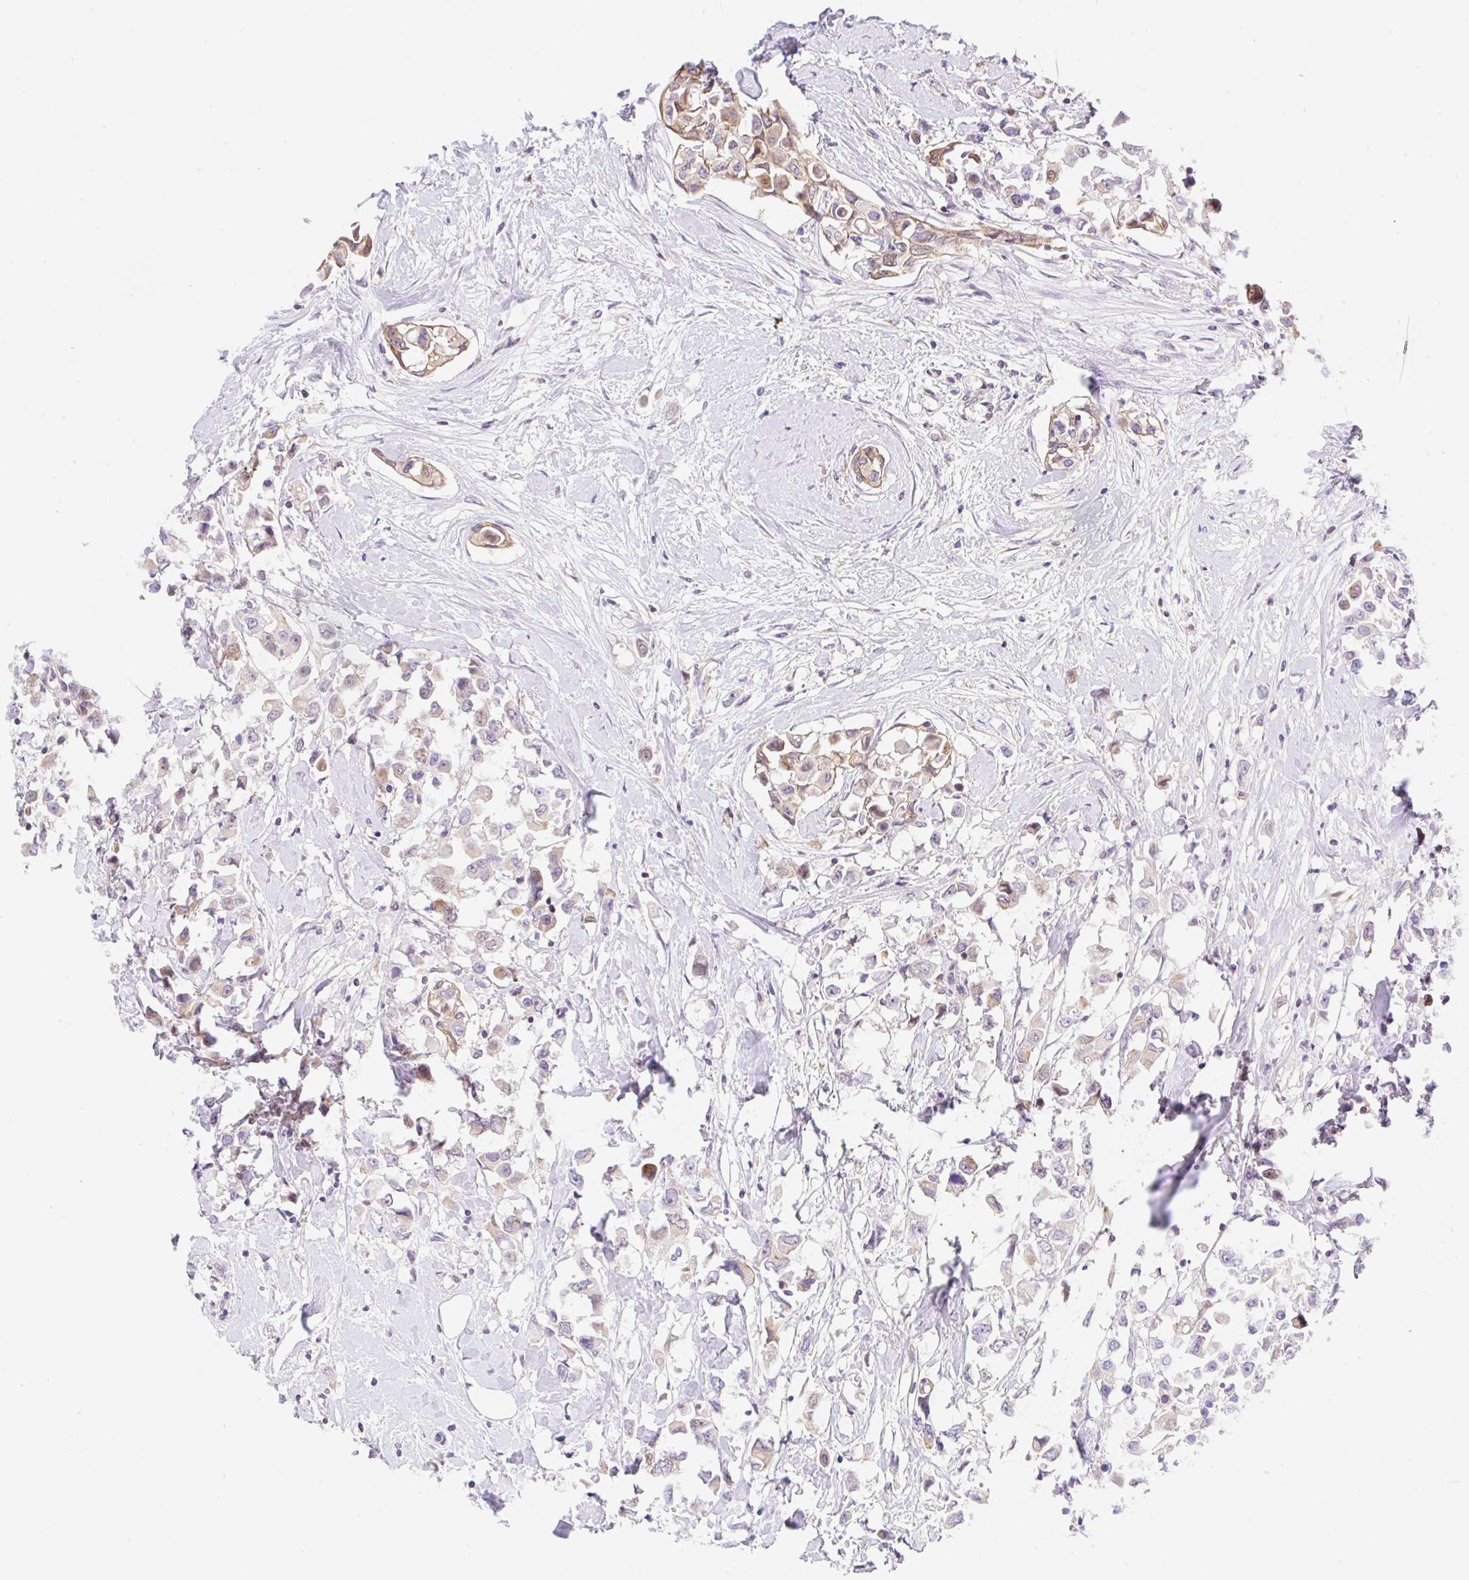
{"staining": {"intensity": "weak", "quantity": "25%-75%", "location": "cytoplasmic/membranous"}, "tissue": "breast cancer", "cell_type": "Tumor cells", "image_type": "cancer", "snomed": [{"axis": "morphology", "description": "Duct carcinoma"}, {"axis": "topography", "description": "Breast"}], "caption": "Tumor cells display weak cytoplasmic/membranous expression in about 25%-75% of cells in breast cancer (infiltrating ductal carcinoma).", "gene": "TBPL2", "patient": {"sex": "female", "age": 61}}